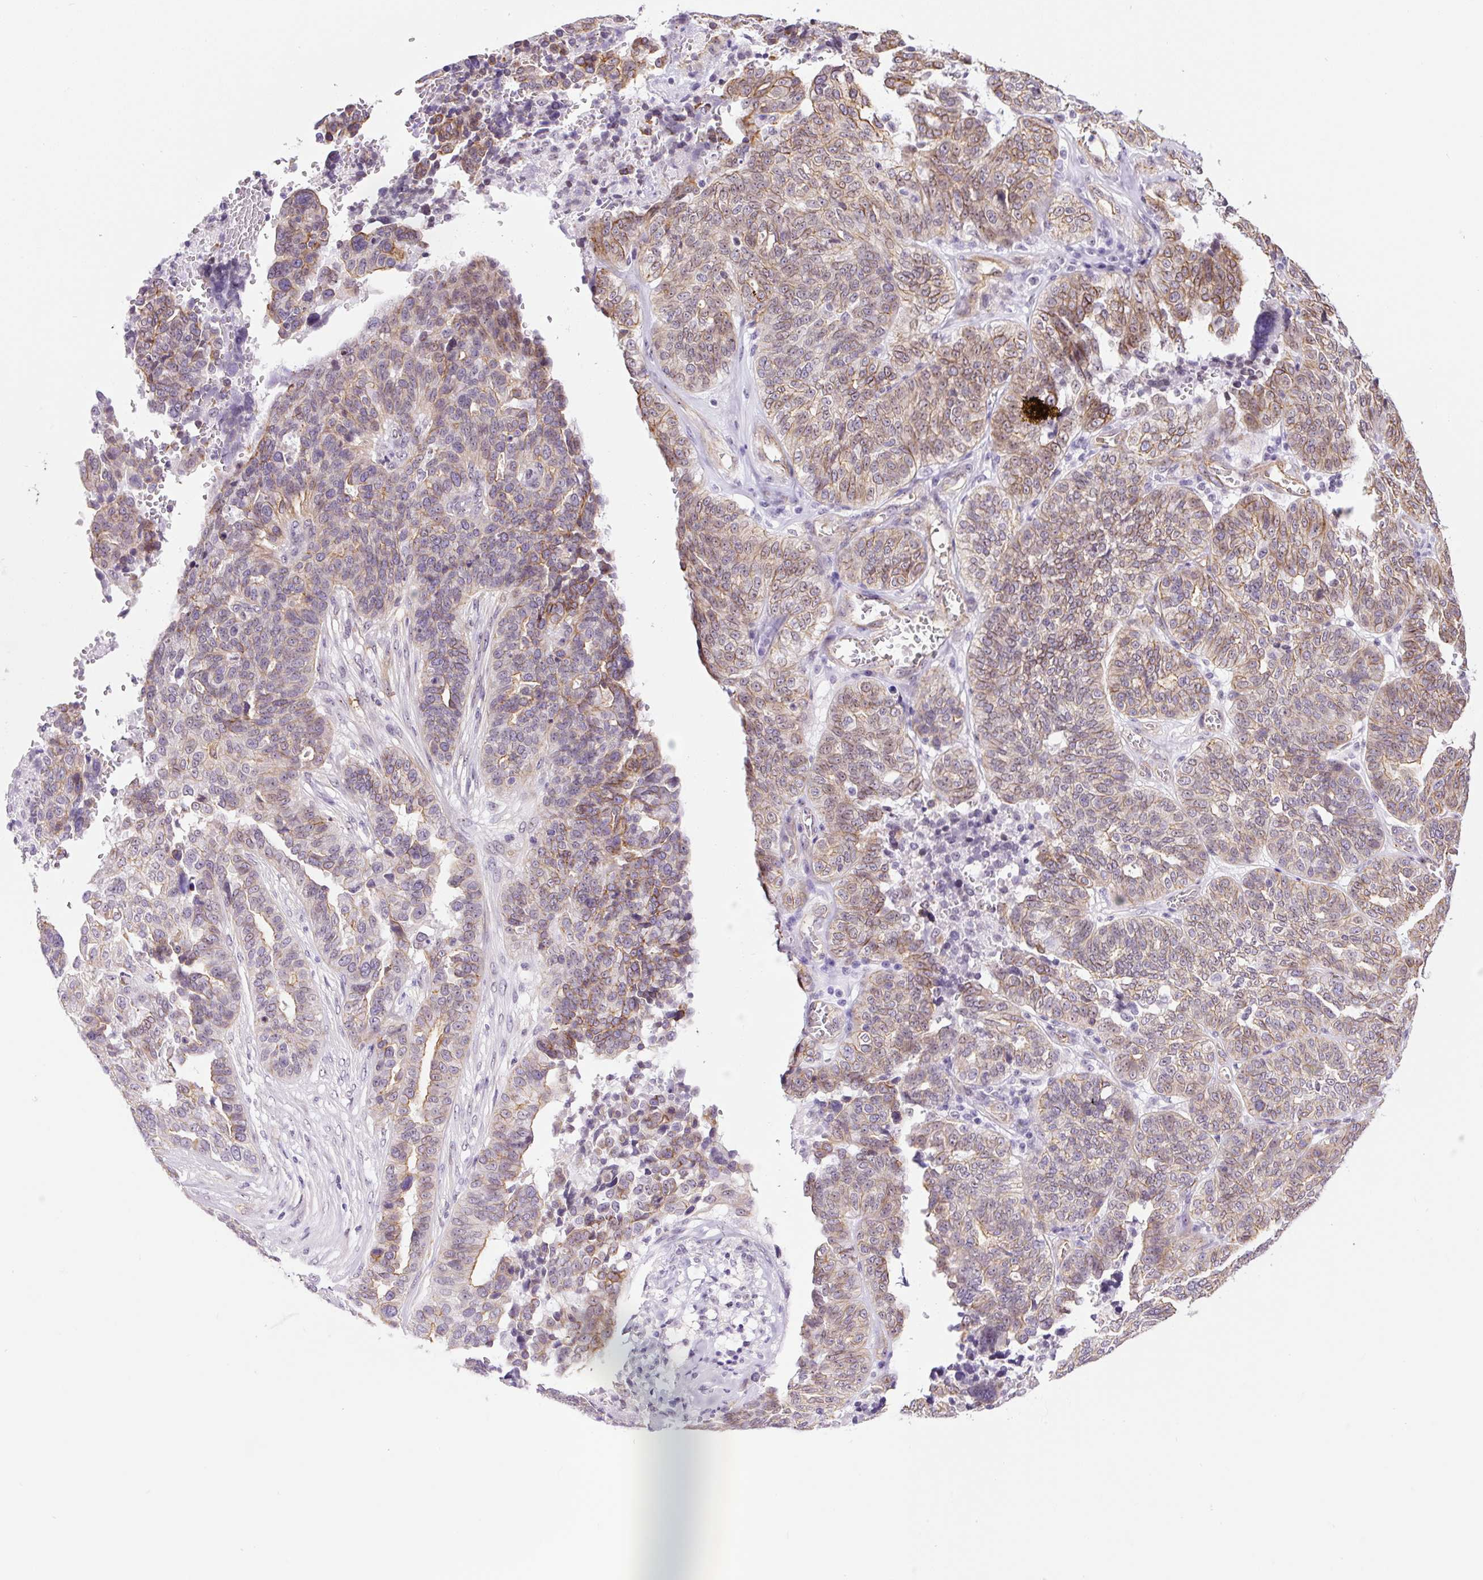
{"staining": {"intensity": "weak", "quantity": "25%-75%", "location": "cytoplasmic/membranous"}, "tissue": "ovarian cancer", "cell_type": "Tumor cells", "image_type": "cancer", "snomed": [{"axis": "morphology", "description": "Cystadenocarcinoma, serous, NOS"}, {"axis": "topography", "description": "Ovary"}], "caption": "The photomicrograph exhibits a brown stain indicating the presence of a protein in the cytoplasmic/membranous of tumor cells in ovarian cancer.", "gene": "MYO5C", "patient": {"sex": "female", "age": 59}}